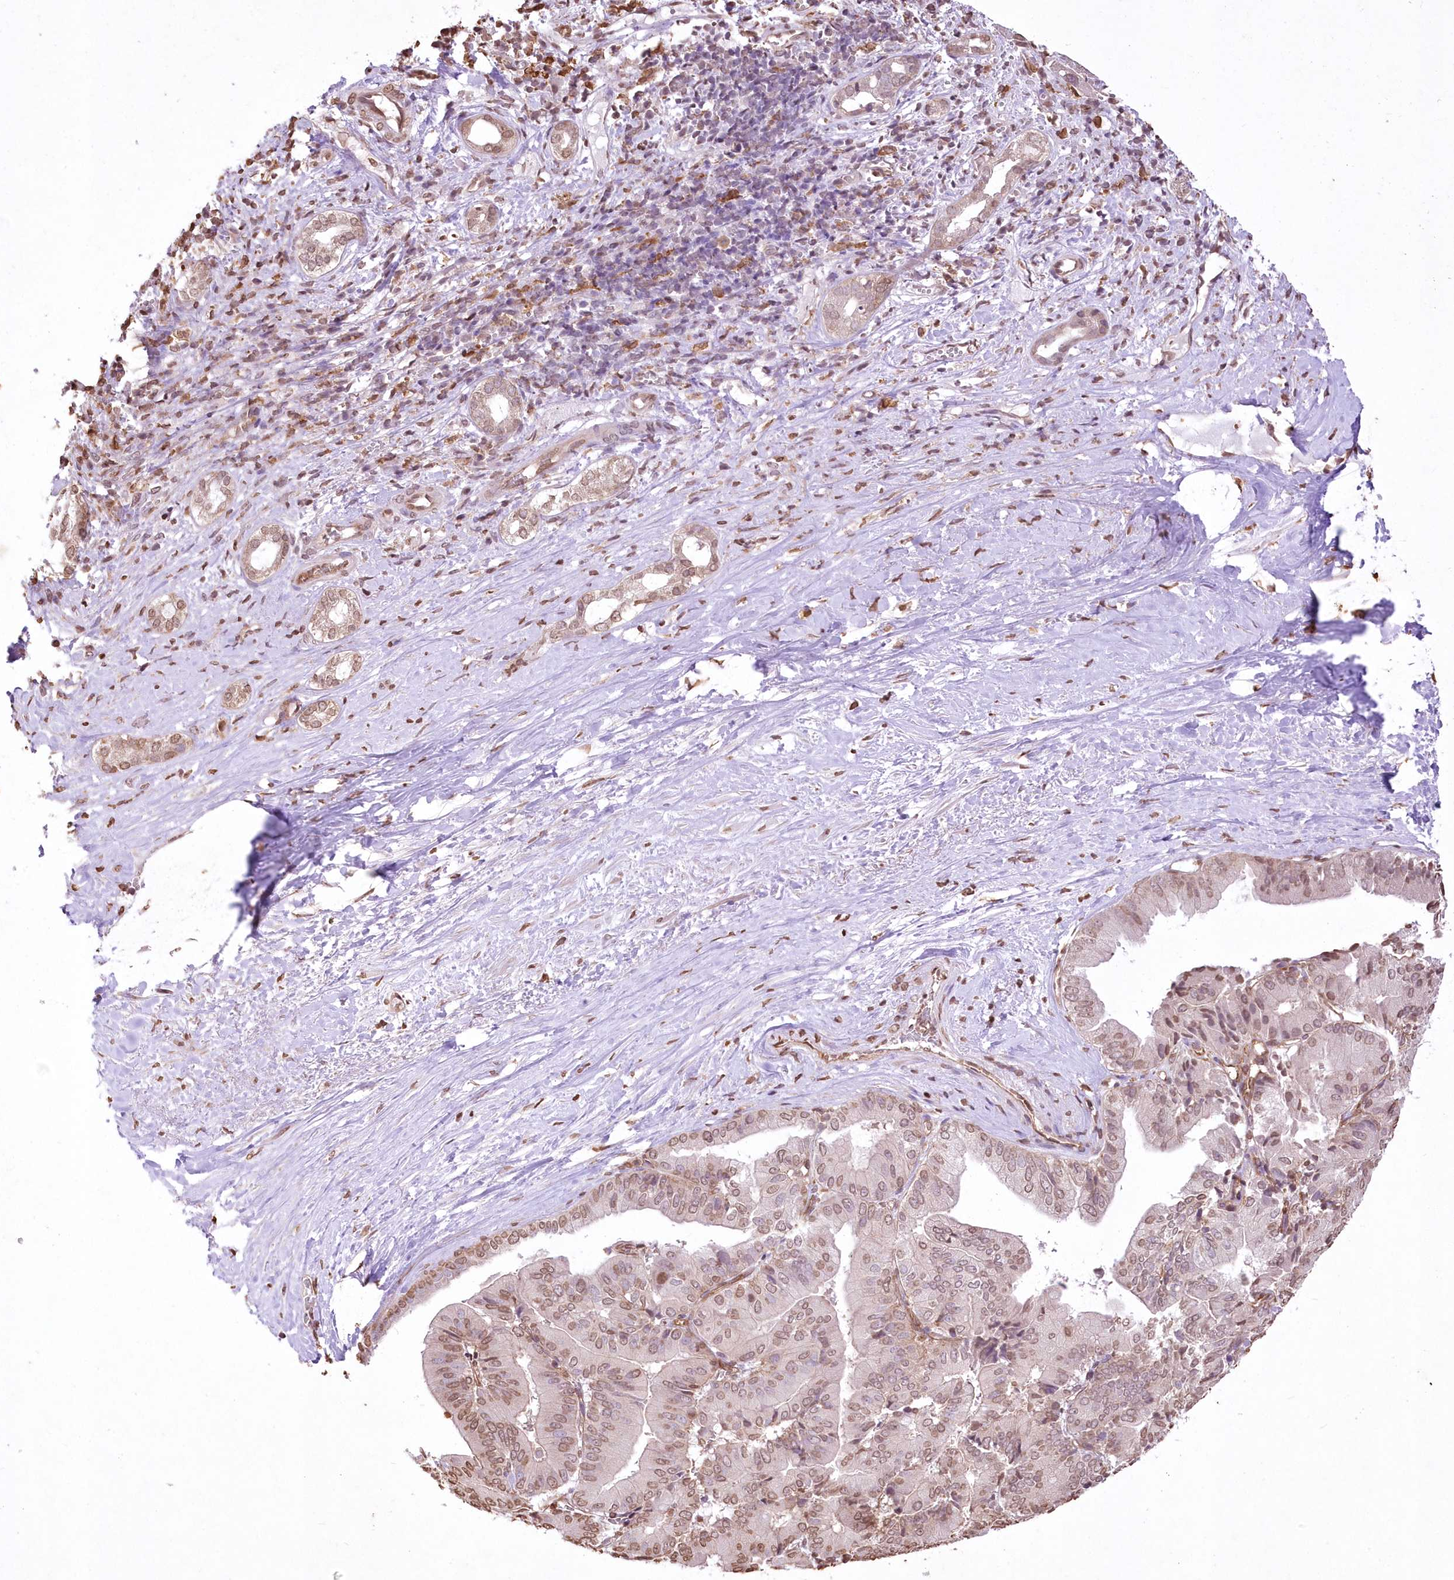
{"staining": {"intensity": "moderate", "quantity": ">75%", "location": "cytoplasmic/membranous,nuclear"}, "tissue": "liver cancer", "cell_type": "Tumor cells", "image_type": "cancer", "snomed": [{"axis": "morphology", "description": "Cholangiocarcinoma"}, {"axis": "topography", "description": "Liver"}], "caption": "Immunohistochemical staining of human liver cancer (cholangiocarcinoma) demonstrates medium levels of moderate cytoplasmic/membranous and nuclear protein positivity in approximately >75% of tumor cells. Nuclei are stained in blue.", "gene": "FCHO2", "patient": {"sex": "female", "age": 75}}